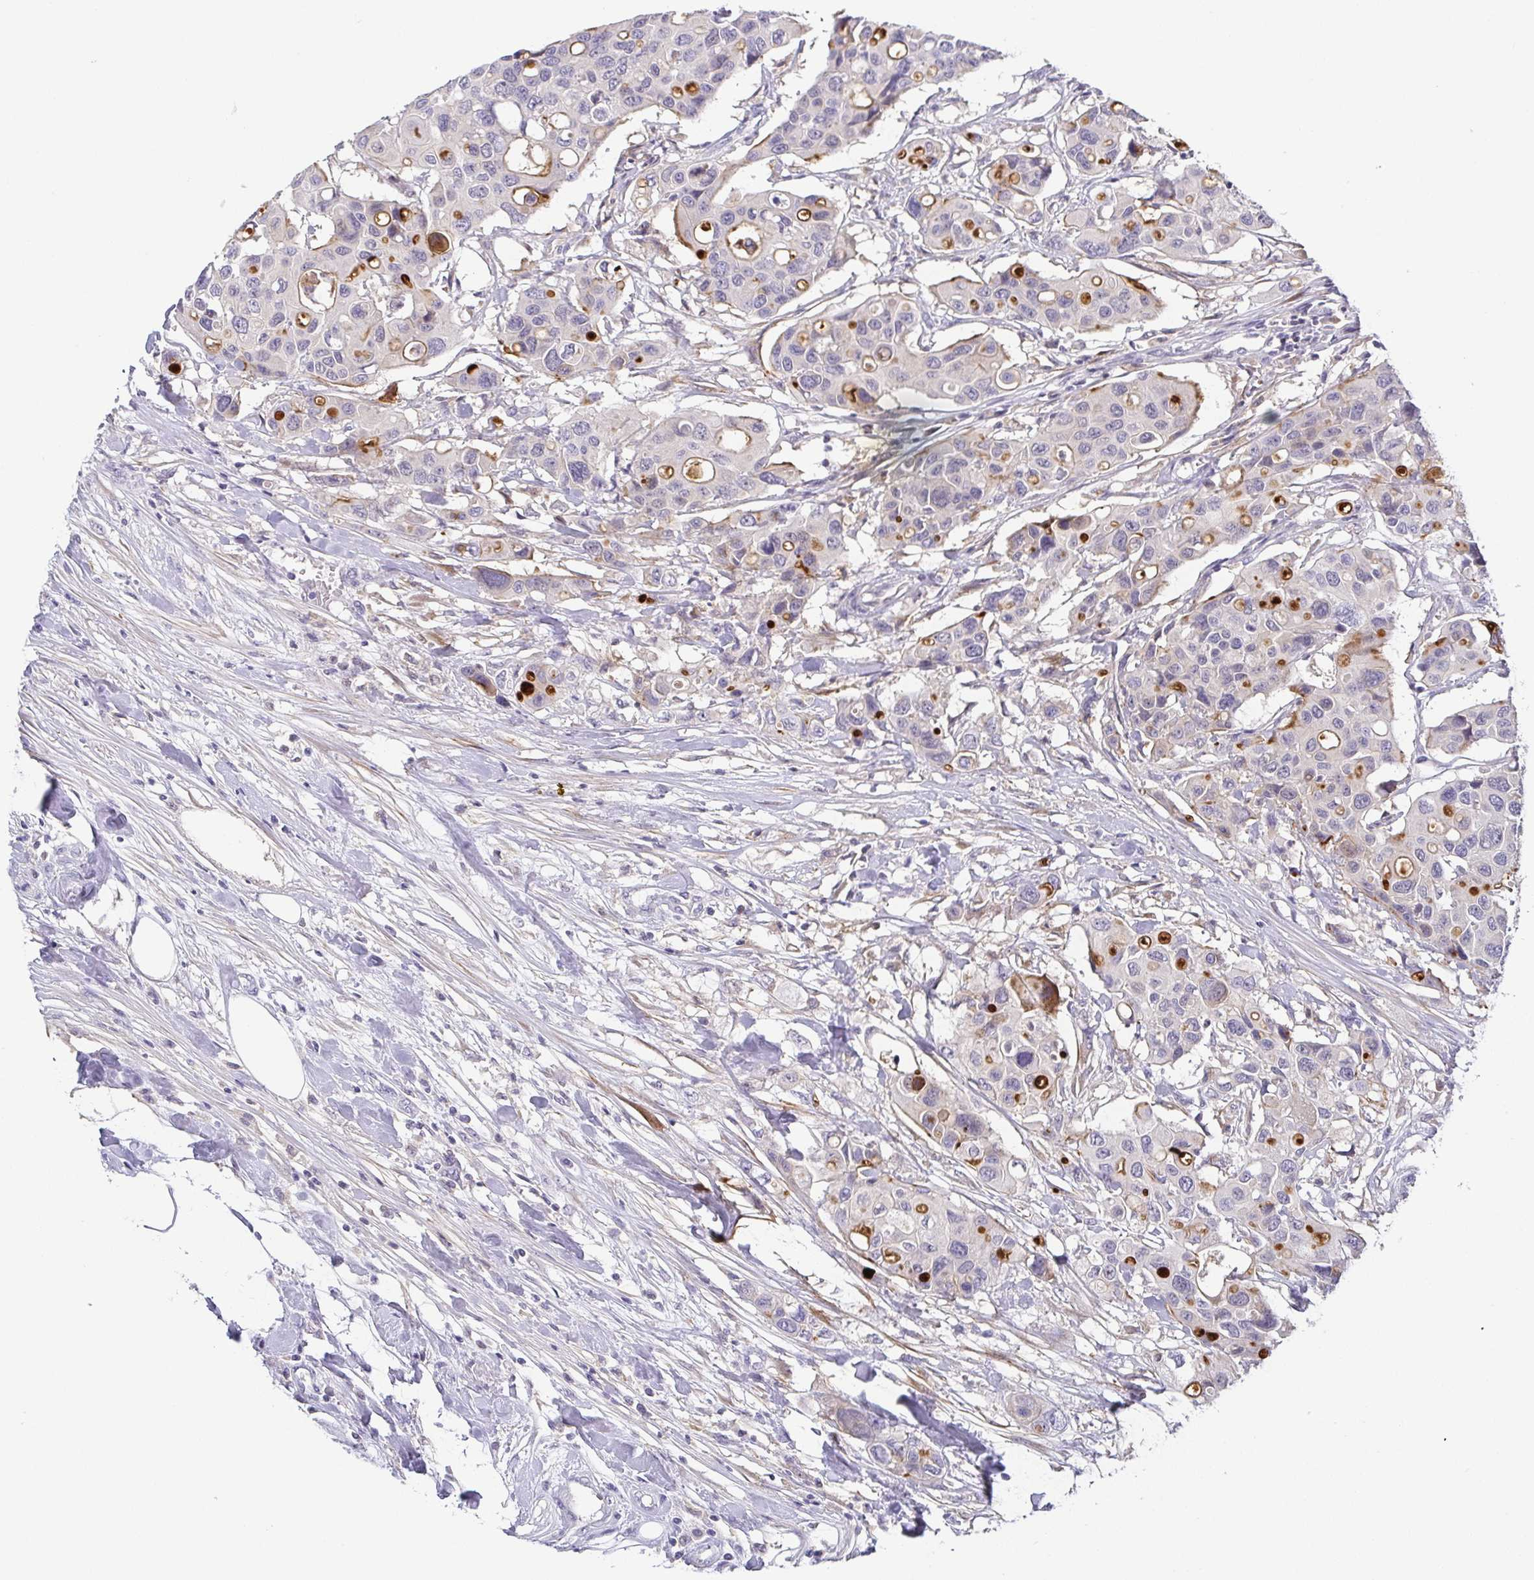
{"staining": {"intensity": "weak", "quantity": "<25%", "location": "cytoplasmic/membranous"}, "tissue": "colorectal cancer", "cell_type": "Tumor cells", "image_type": "cancer", "snomed": [{"axis": "morphology", "description": "Adenocarcinoma, NOS"}, {"axis": "topography", "description": "Colon"}], "caption": "This photomicrograph is of colorectal cancer (adenocarcinoma) stained with immunohistochemistry to label a protein in brown with the nuclei are counter-stained blue. There is no staining in tumor cells. The staining was performed using DAB (3,3'-diaminobenzidine) to visualize the protein expression in brown, while the nuclei were stained in blue with hematoxylin (Magnification: 20x).", "gene": "RNASE7", "patient": {"sex": "male", "age": 77}}